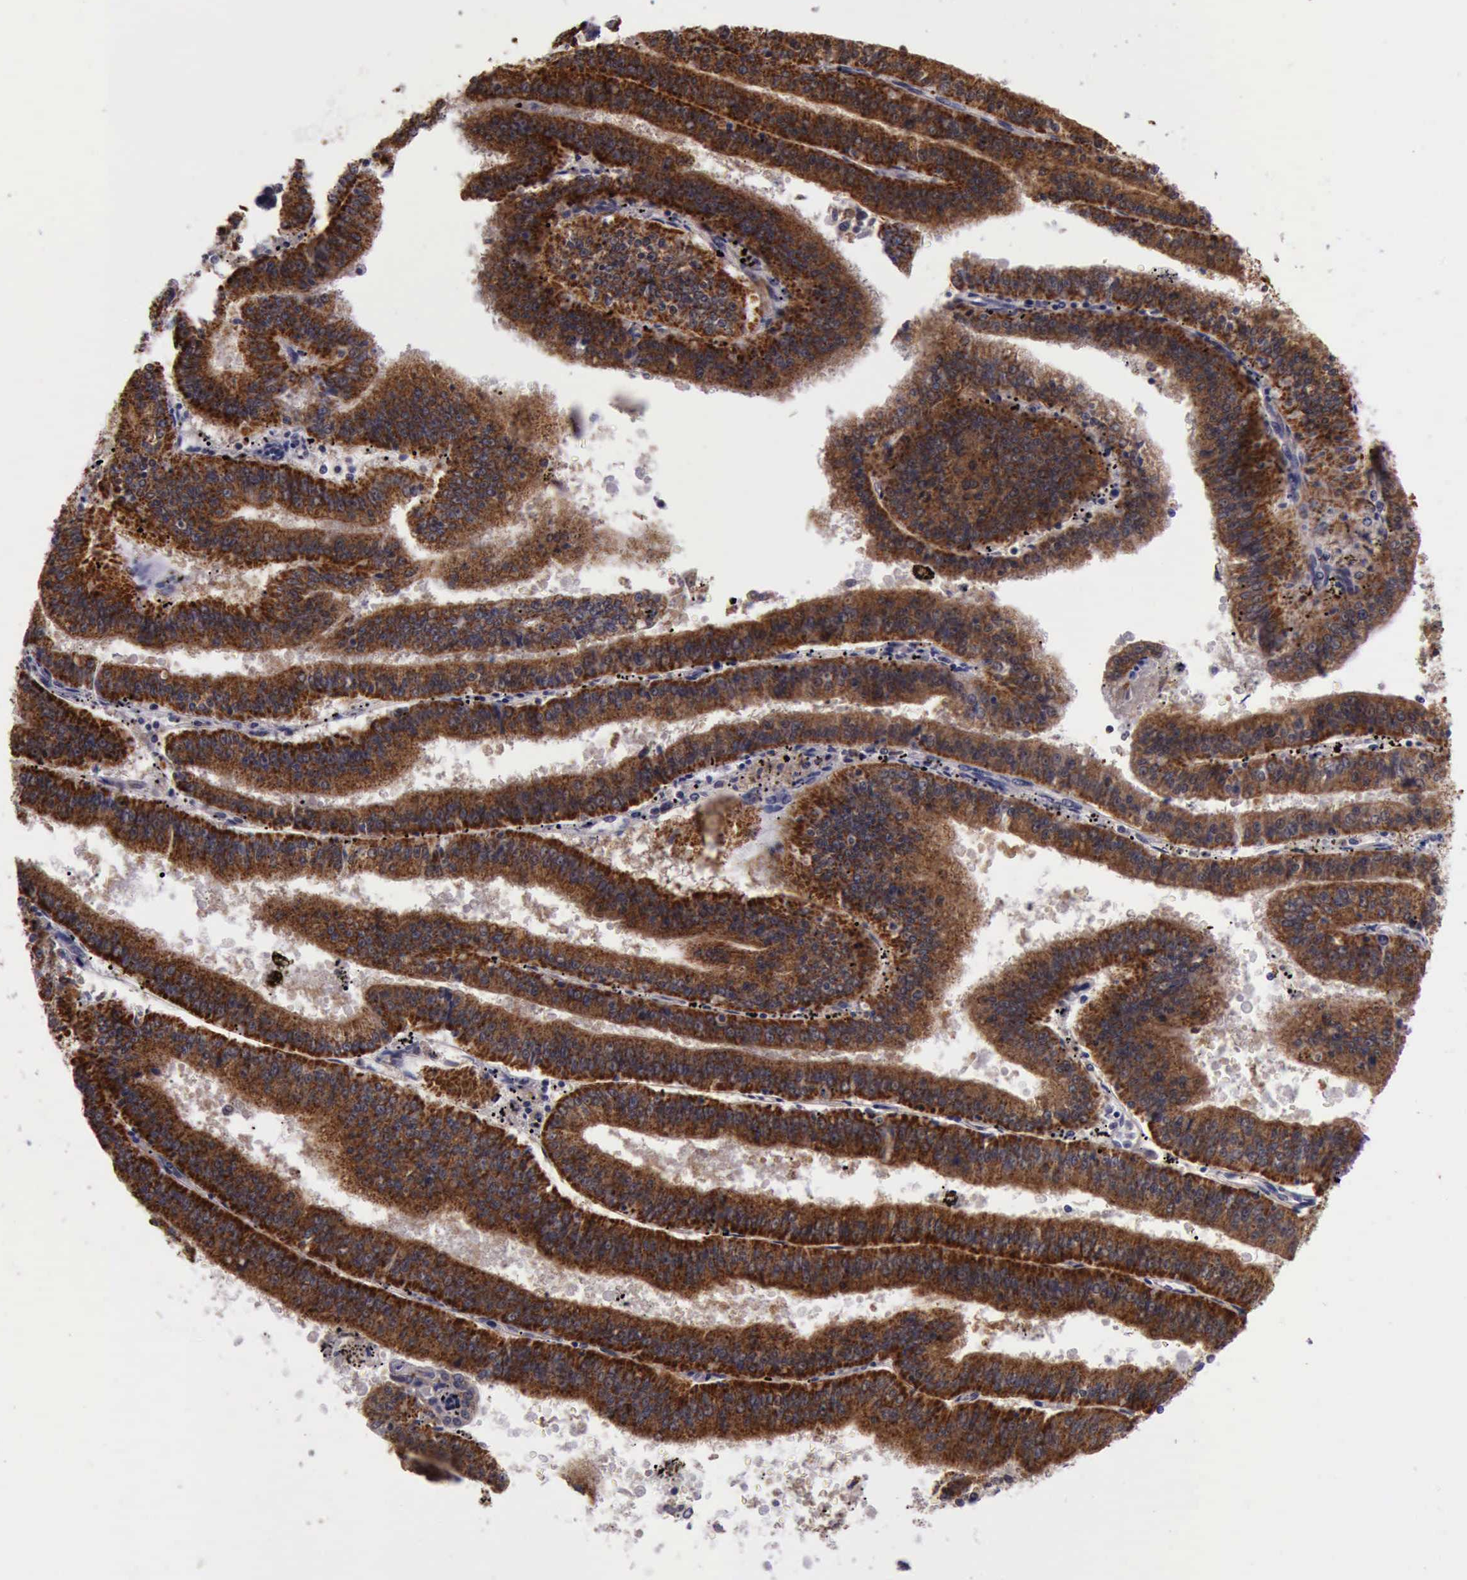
{"staining": {"intensity": "strong", "quantity": ">75%", "location": "cytoplasmic/membranous"}, "tissue": "endometrial cancer", "cell_type": "Tumor cells", "image_type": "cancer", "snomed": [{"axis": "morphology", "description": "Adenocarcinoma, NOS"}, {"axis": "topography", "description": "Endometrium"}], "caption": "This is an image of immunohistochemistry staining of adenocarcinoma (endometrial), which shows strong staining in the cytoplasmic/membranous of tumor cells.", "gene": "TXN2", "patient": {"sex": "female", "age": 66}}